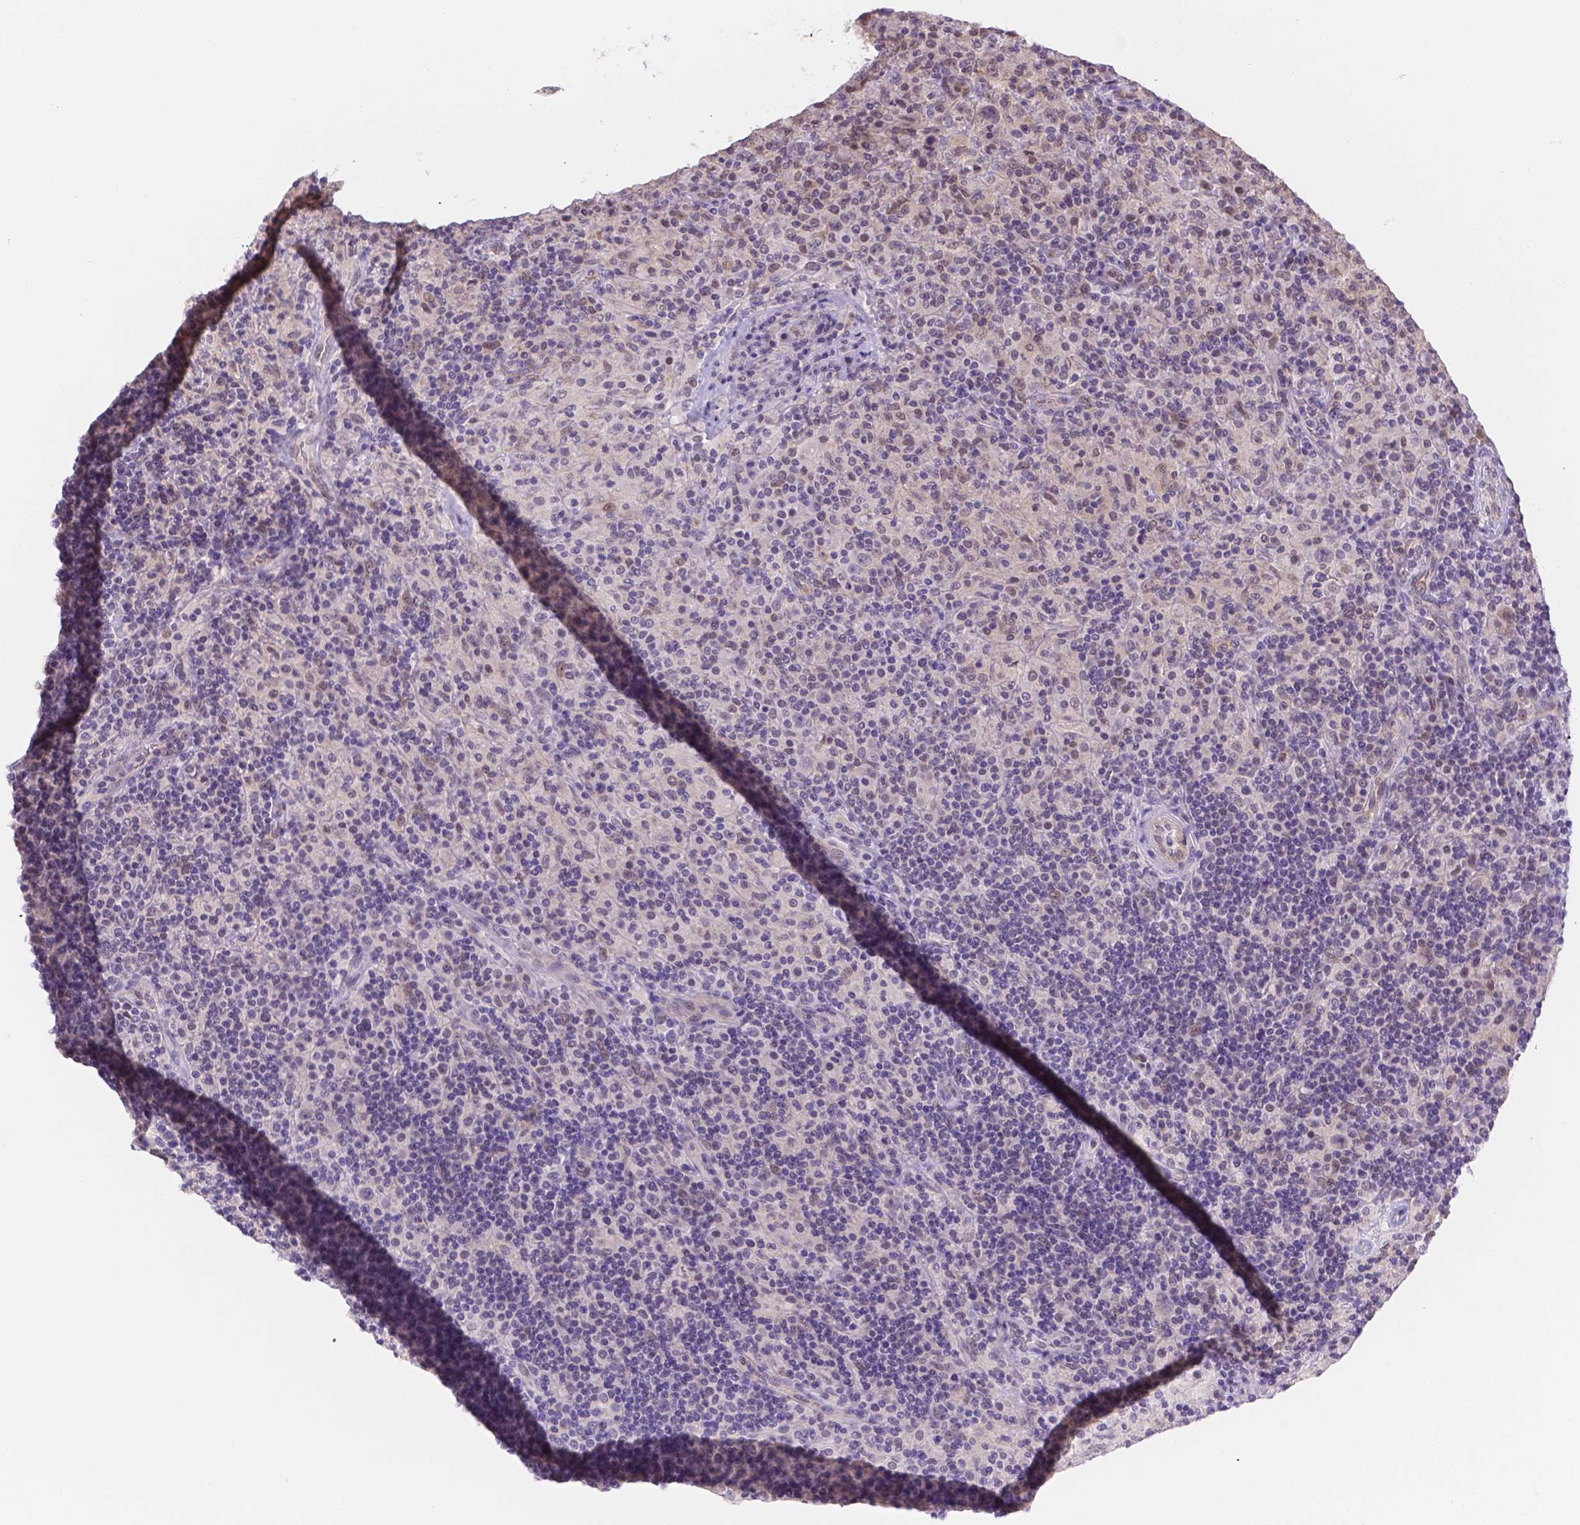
{"staining": {"intensity": "negative", "quantity": "none", "location": "none"}, "tissue": "lymphoma", "cell_type": "Tumor cells", "image_type": "cancer", "snomed": [{"axis": "morphology", "description": "Hodgkin's disease, NOS"}, {"axis": "topography", "description": "Lymph node"}], "caption": "Immunohistochemical staining of human lymphoma demonstrates no significant expression in tumor cells.", "gene": "NXPE2", "patient": {"sex": "male", "age": 70}}